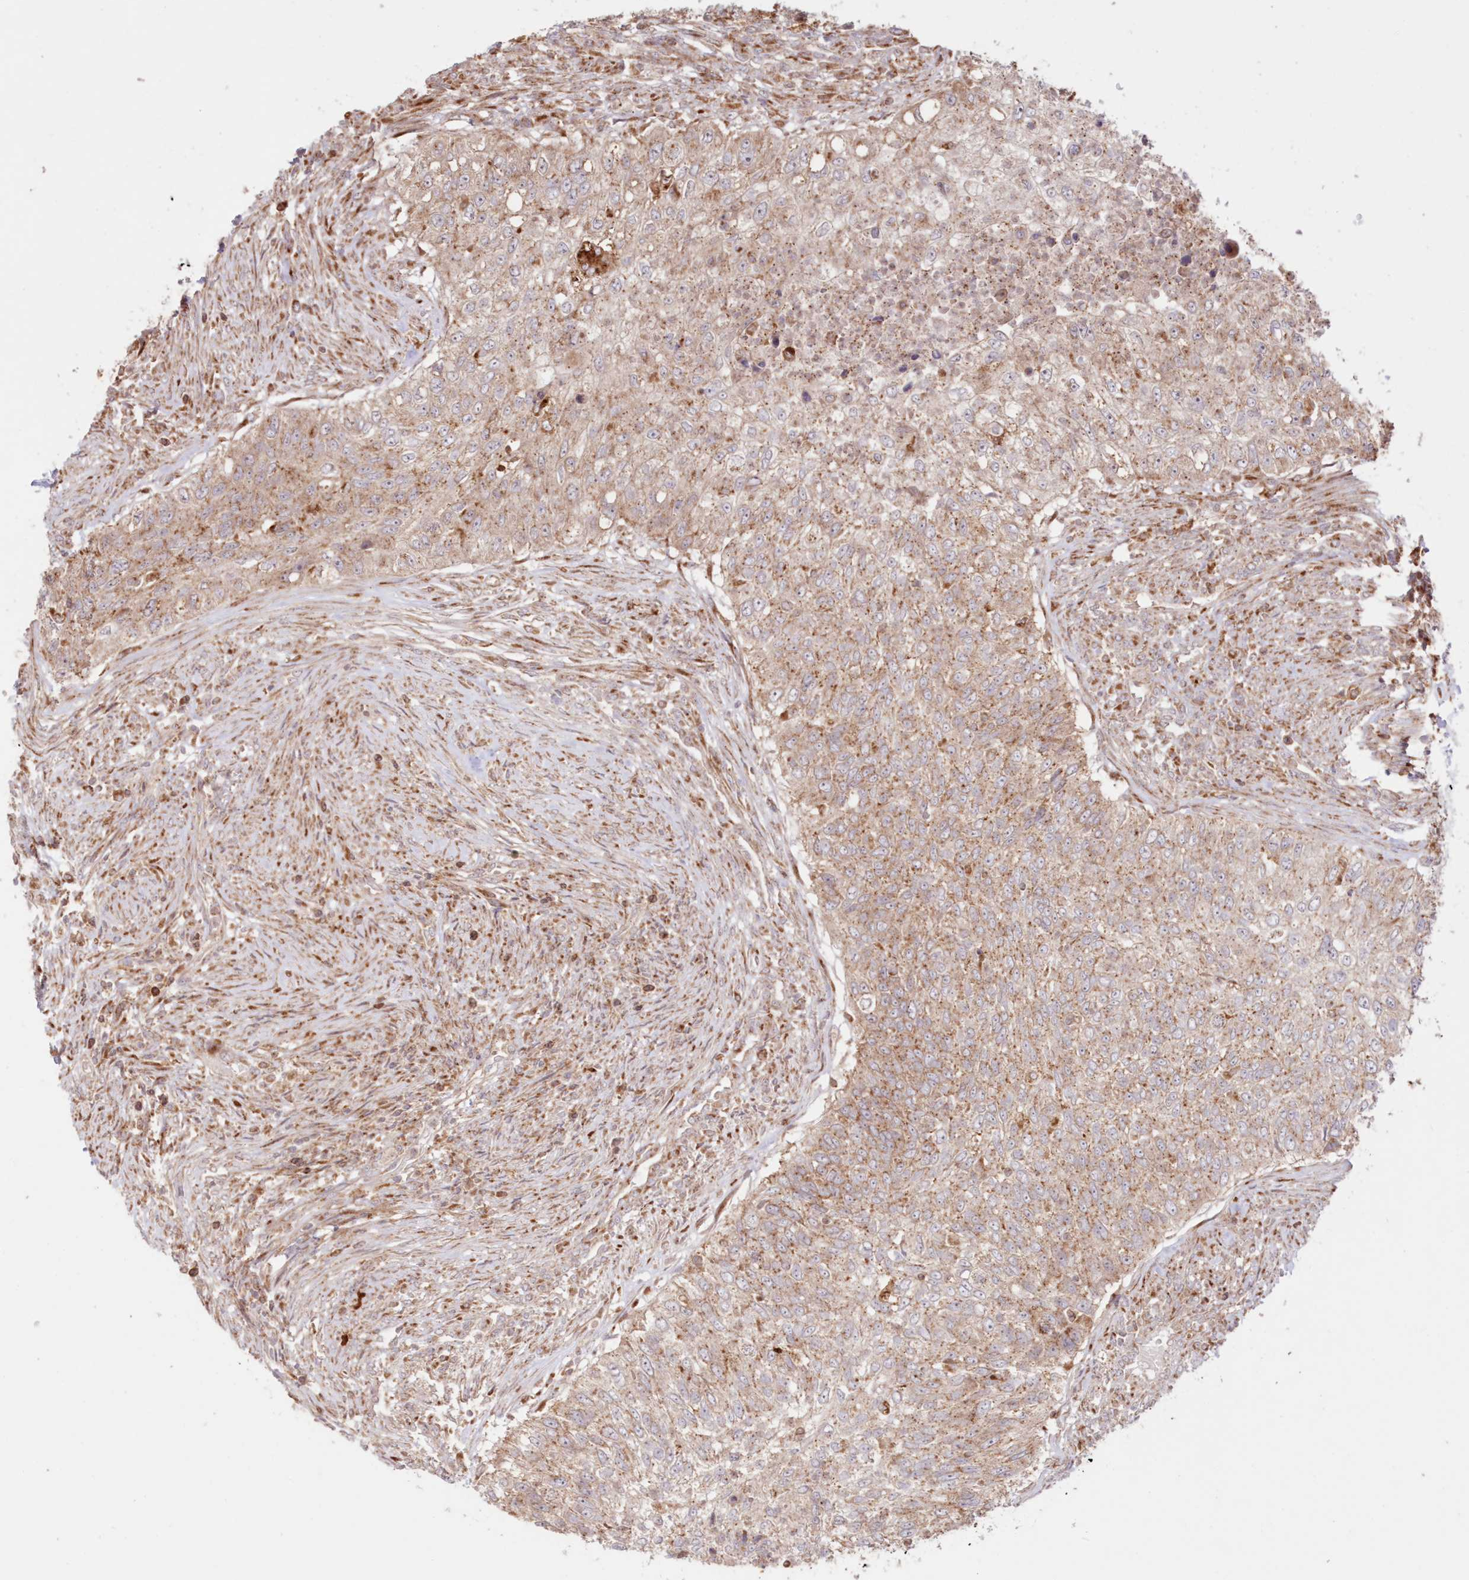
{"staining": {"intensity": "weak", "quantity": "25%-75%", "location": "cytoplasmic/membranous"}, "tissue": "urothelial cancer", "cell_type": "Tumor cells", "image_type": "cancer", "snomed": [{"axis": "morphology", "description": "Urothelial carcinoma, High grade"}, {"axis": "topography", "description": "Urinary bladder"}], "caption": "High-magnification brightfield microscopy of urothelial cancer stained with DAB (brown) and counterstained with hematoxylin (blue). tumor cells exhibit weak cytoplasmic/membranous positivity is appreciated in about25%-75% of cells. The staining was performed using DAB (3,3'-diaminobenzidine), with brown indicating positive protein expression. Nuclei are stained blue with hematoxylin.", "gene": "ABCC3", "patient": {"sex": "female", "age": 60}}